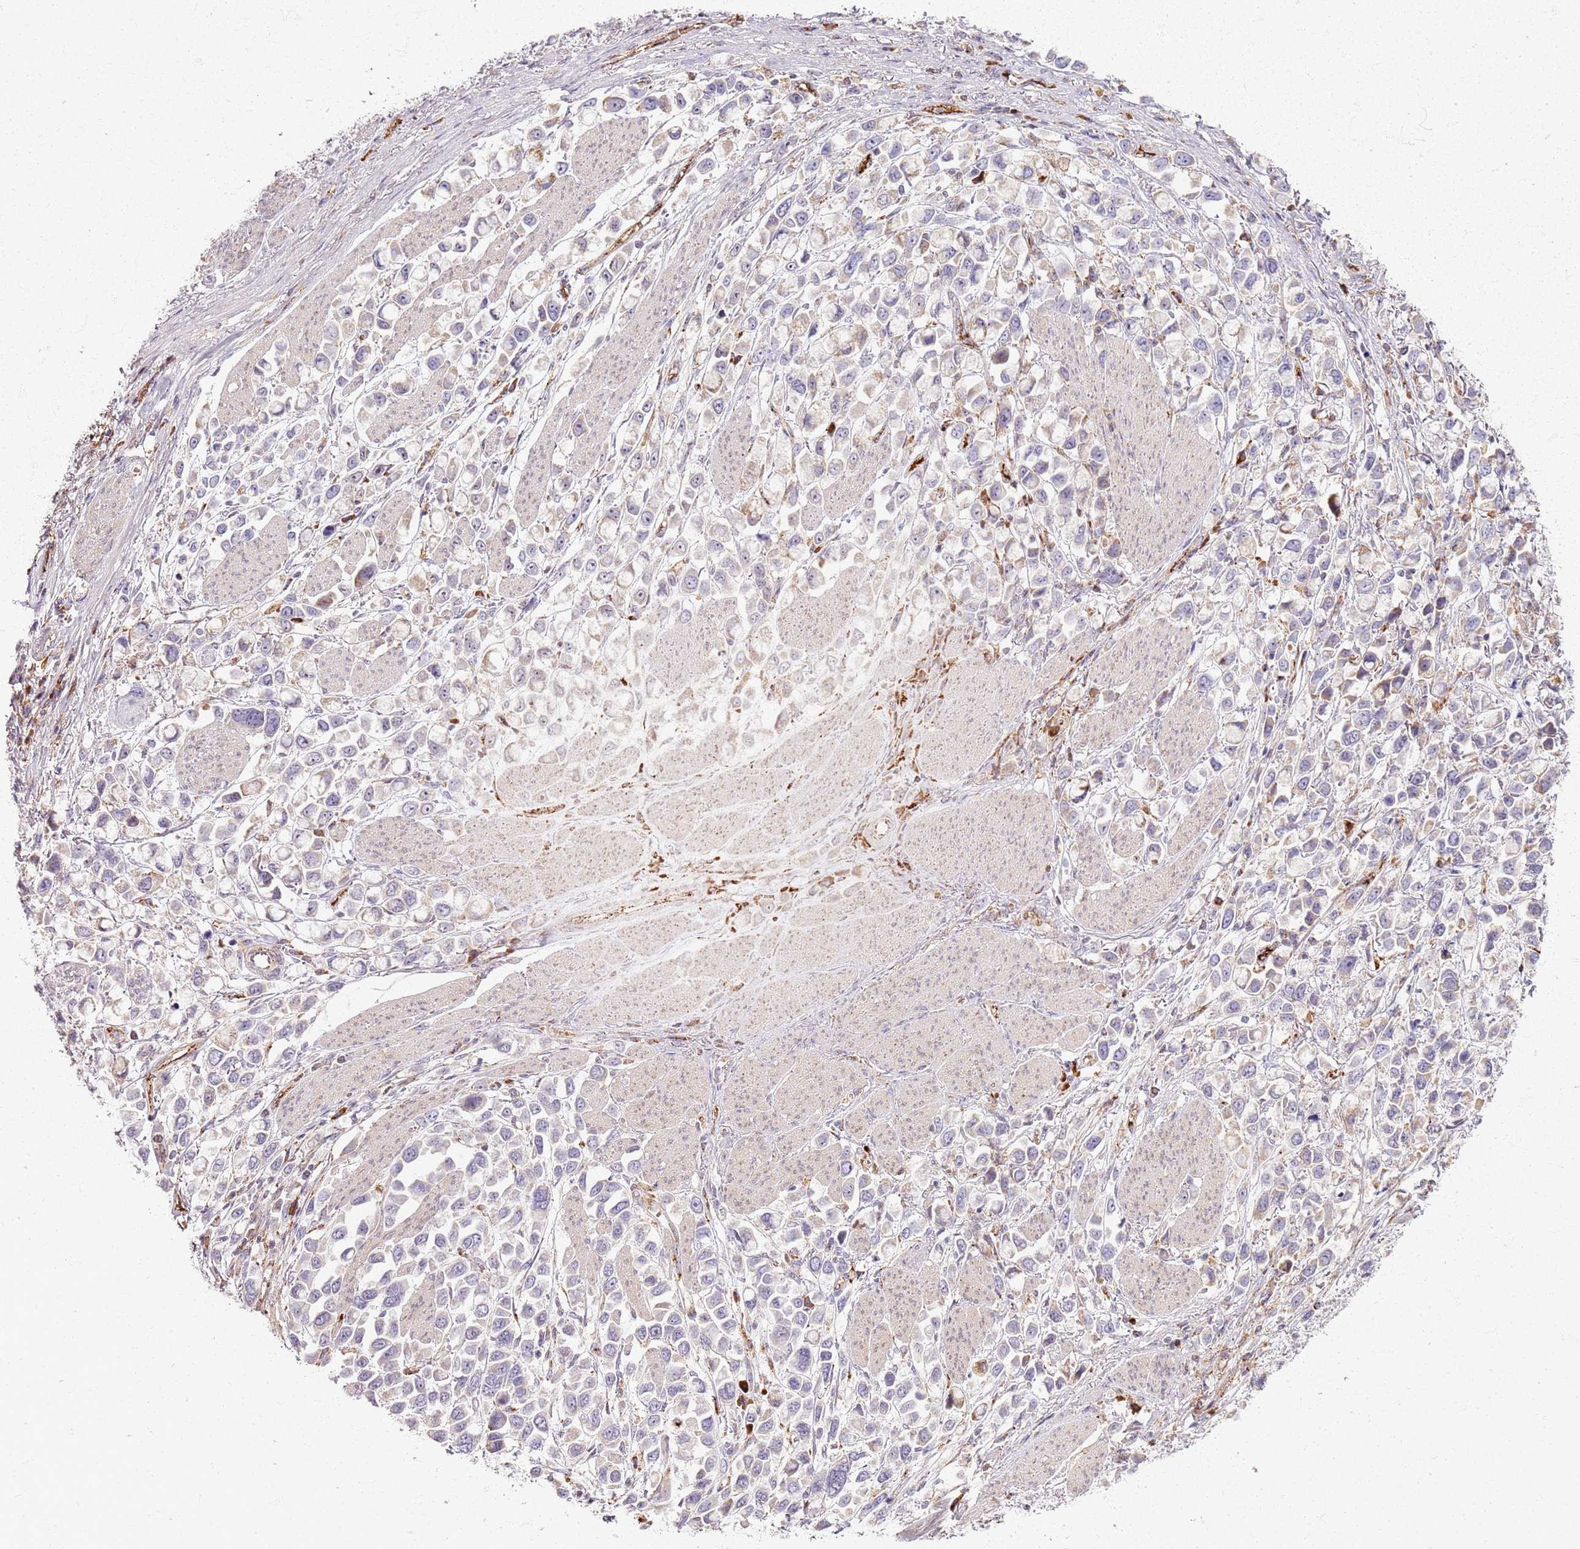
{"staining": {"intensity": "negative", "quantity": "none", "location": "none"}, "tissue": "stomach cancer", "cell_type": "Tumor cells", "image_type": "cancer", "snomed": [{"axis": "morphology", "description": "Adenocarcinoma, NOS"}, {"axis": "topography", "description": "Stomach"}], "caption": "There is no significant staining in tumor cells of stomach cancer.", "gene": "KRI1", "patient": {"sex": "female", "age": 81}}